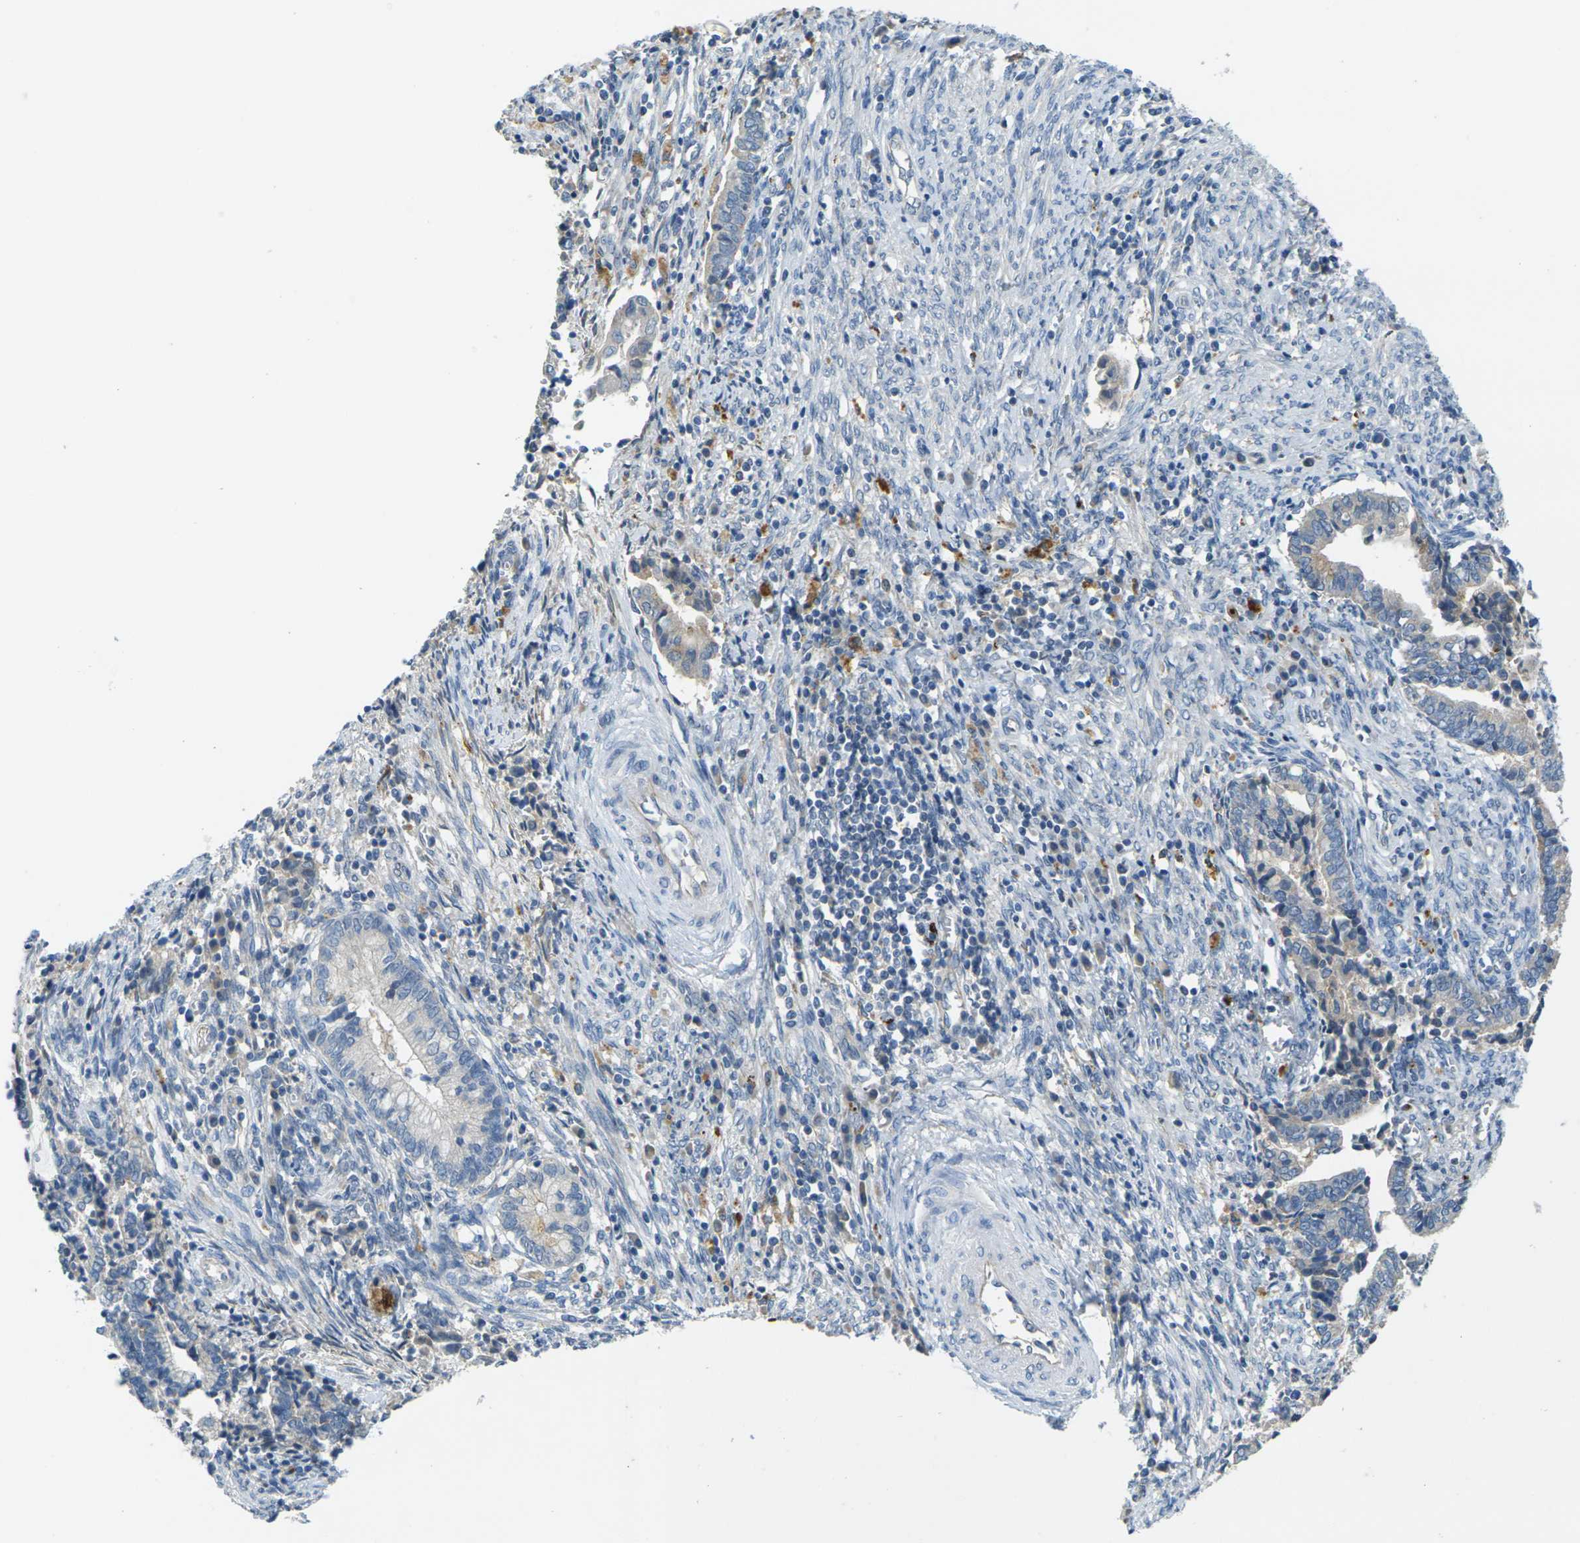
{"staining": {"intensity": "negative", "quantity": "none", "location": "none"}, "tissue": "cervical cancer", "cell_type": "Tumor cells", "image_type": "cancer", "snomed": [{"axis": "morphology", "description": "Adenocarcinoma, NOS"}, {"axis": "topography", "description": "Cervix"}], "caption": "Protein analysis of cervical cancer shows no significant staining in tumor cells.", "gene": "CYP2C8", "patient": {"sex": "female", "age": 44}}